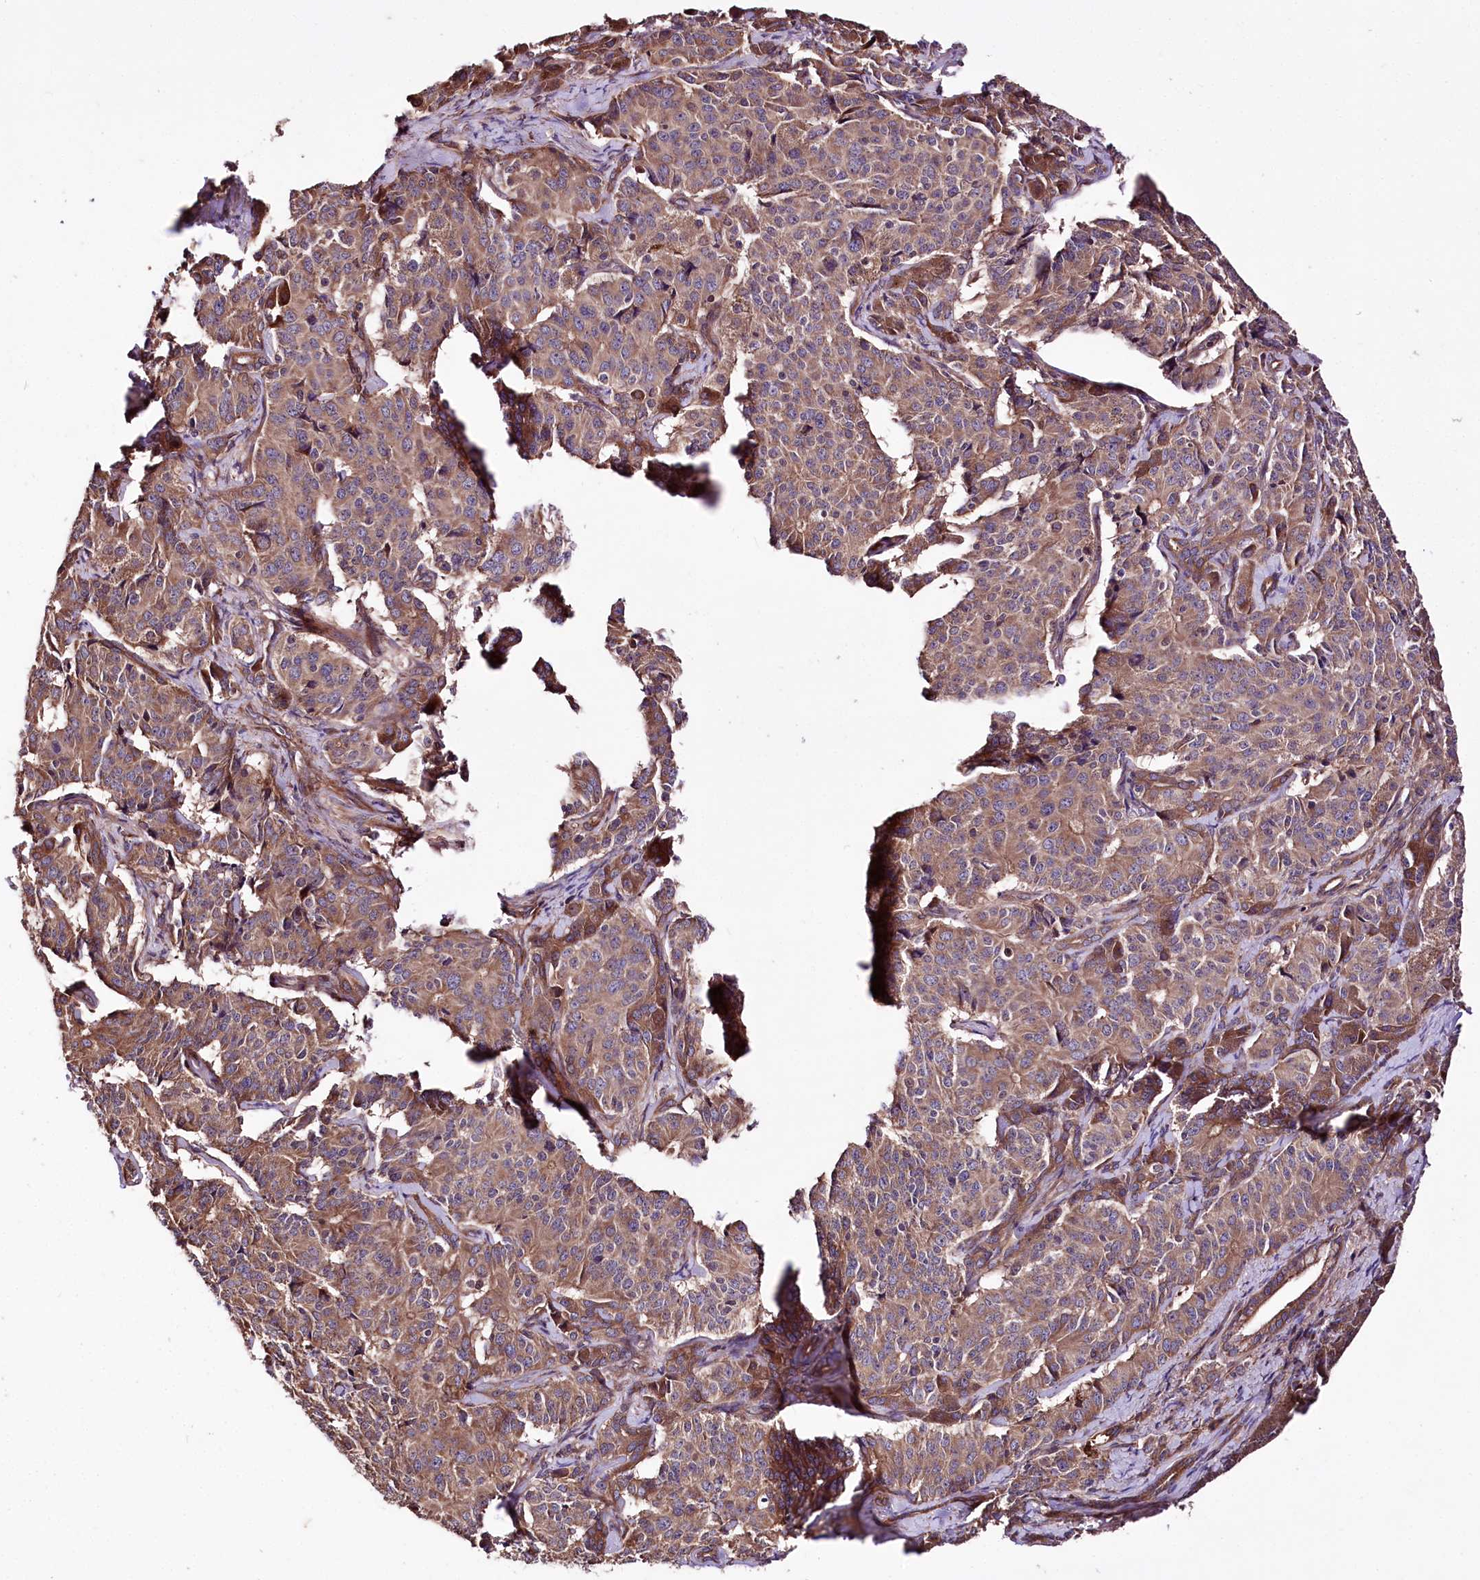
{"staining": {"intensity": "moderate", "quantity": ">75%", "location": "cytoplasmic/membranous"}, "tissue": "pancreatic cancer", "cell_type": "Tumor cells", "image_type": "cancer", "snomed": [{"axis": "morphology", "description": "Adenocarcinoma, NOS"}, {"axis": "topography", "description": "Pancreas"}], "caption": "Protein expression analysis of human adenocarcinoma (pancreatic) reveals moderate cytoplasmic/membranous expression in about >75% of tumor cells.", "gene": "WWC1", "patient": {"sex": "female", "age": 74}}